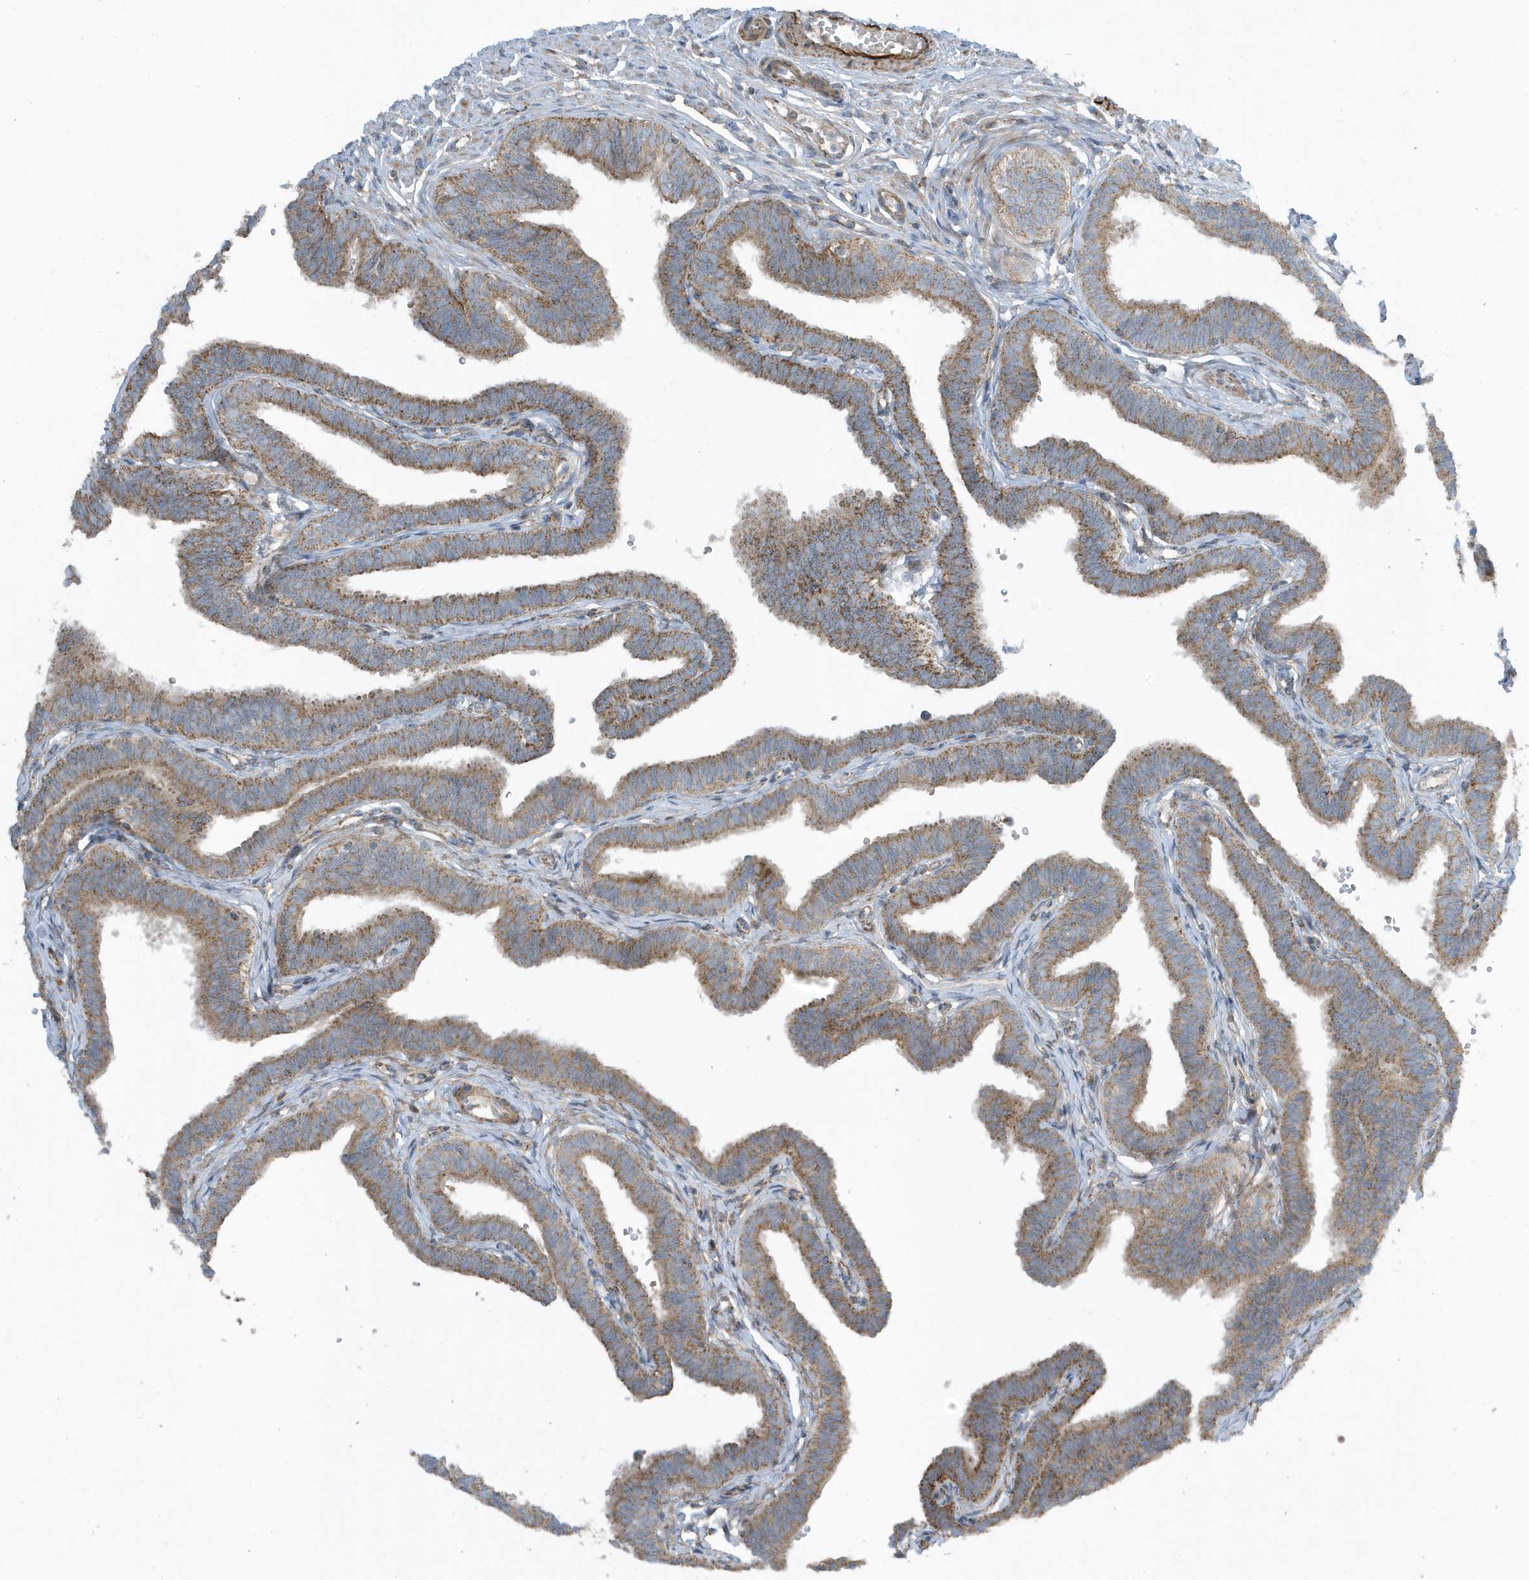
{"staining": {"intensity": "moderate", "quantity": ">75%", "location": "cytoplasmic/membranous"}, "tissue": "fallopian tube", "cell_type": "Glandular cells", "image_type": "normal", "snomed": [{"axis": "morphology", "description": "Normal tissue, NOS"}, {"axis": "topography", "description": "Fallopian tube"}, {"axis": "topography", "description": "Ovary"}], "caption": "DAB immunohistochemical staining of unremarkable human fallopian tube shows moderate cytoplasmic/membranous protein expression in approximately >75% of glandular cells.", "gene": "SLC38A2", "patient": {"sex": "female", "age": 23}}